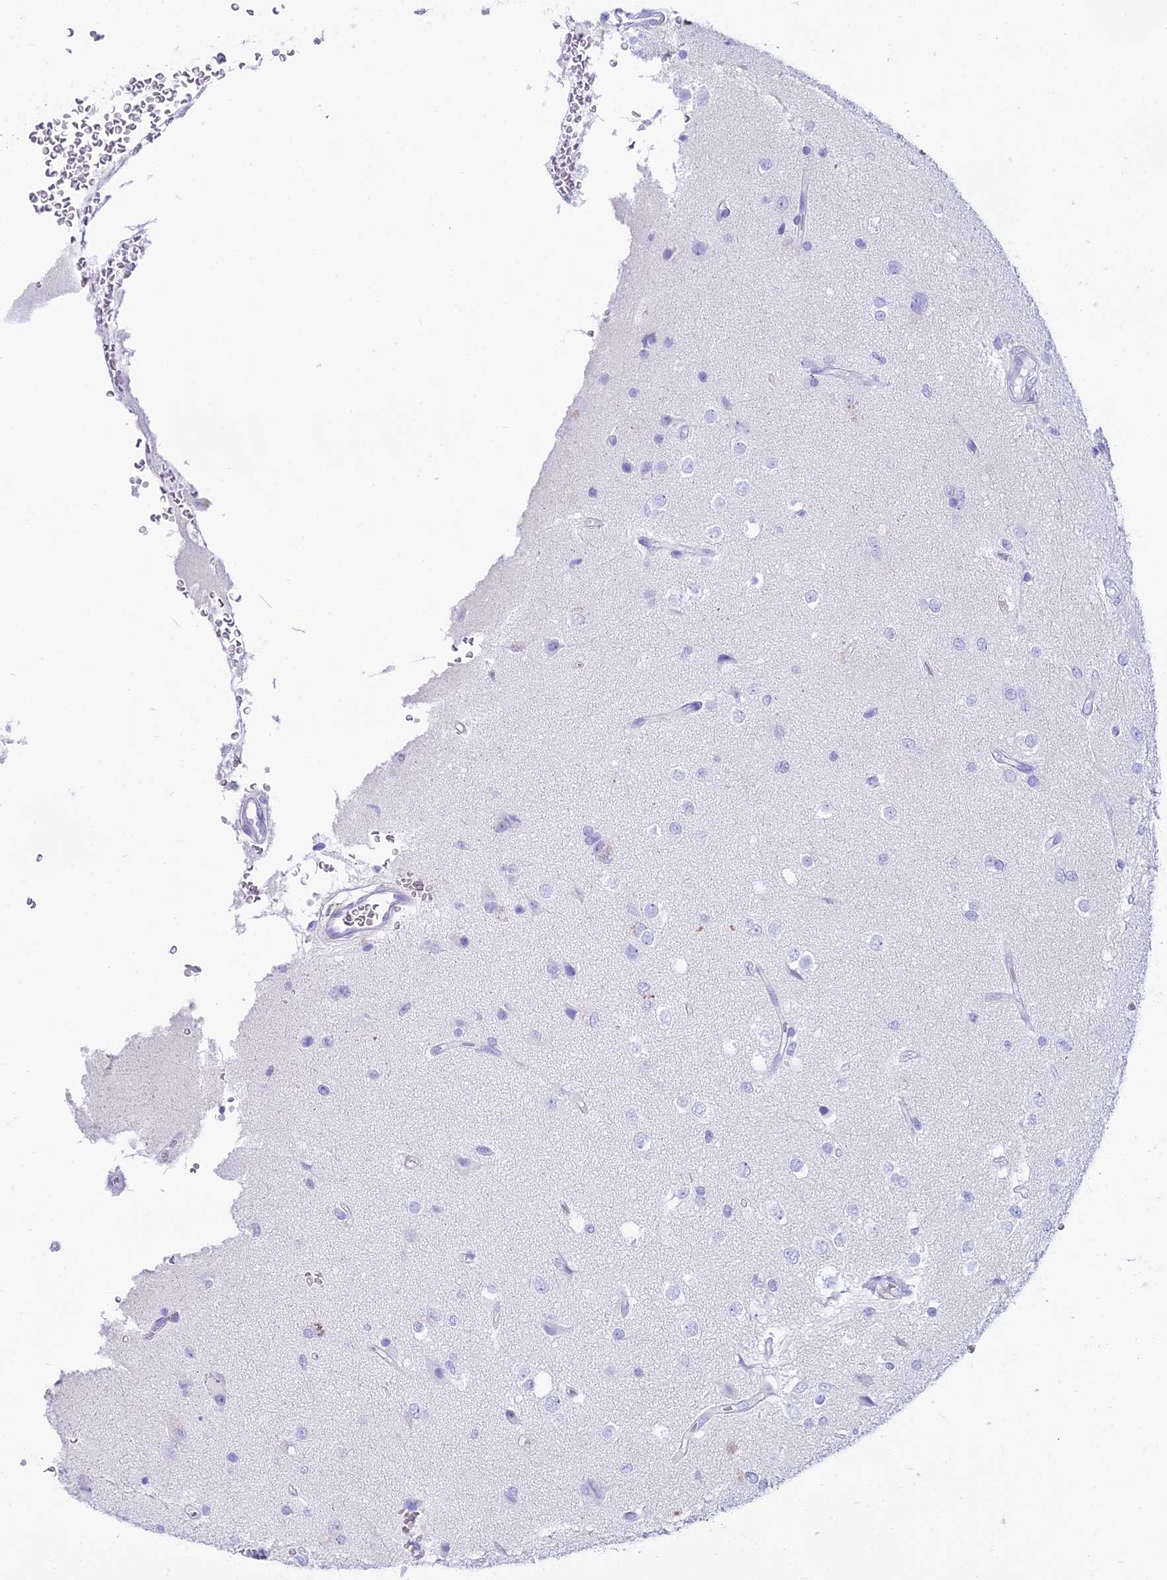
{"staining": {"intensity": "negative", "quantity": "none", "location": "none"}, "tissue": "glioma", "cell_type": "Tumor cells", "image_type": "cancer", "snomed": [{"axis": "morphology", "description": "Glioma, malignant, High grade"}, {"axis": "topography", "description": "Brain"}], "caption": "IHC histopathology image of human glioma stained for a protein (brown), which exhibits no staining in tumor cells.", "gene": "CGB2", "patient": {"sex": "male", "age": 56}}